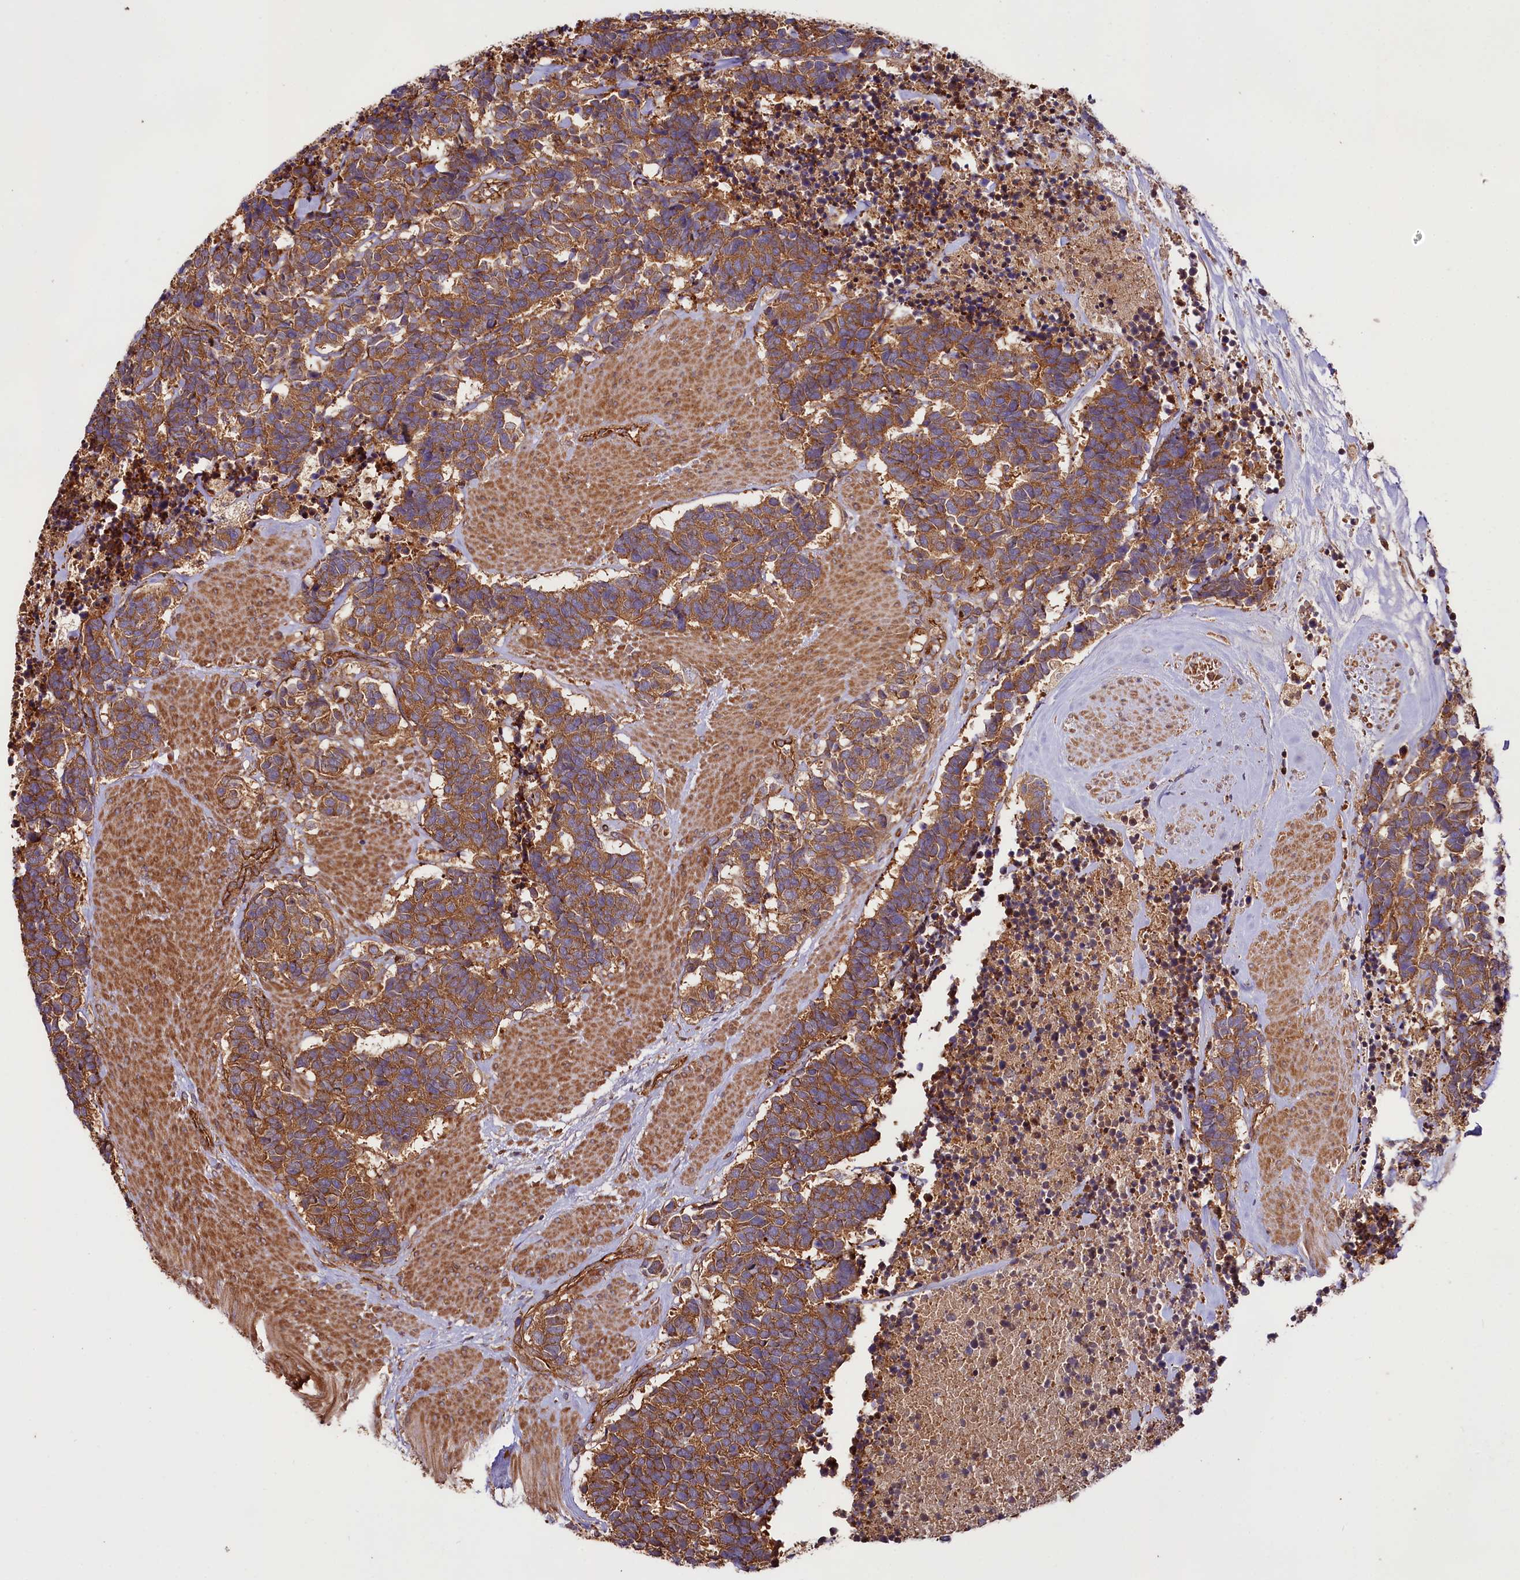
{"staining": {"intensity": "moderate", "quantity": ">75%", "location": "cytoplasmic/membranous"}, "tissue": "carcinoid", "cell_type": "Tumor cells", "image_type": "cancer", "snomed": [{"axis": "morphology", "description": "Carcinoma, NOS"}, {"axis": "morphology", "description": "Carcinoid, malignant, NOS"}, {"axis": "topography", "description": "Urinary bladder"}], "caption": "Immunohistochemical staining of human malignant carcinoid reveals medium levels of moderate cytoplasmic/membranous protein expression in approximately >75% of tumor cells.", "gene": "CEP295", "patient": {"sex": "male", "age": 57}}